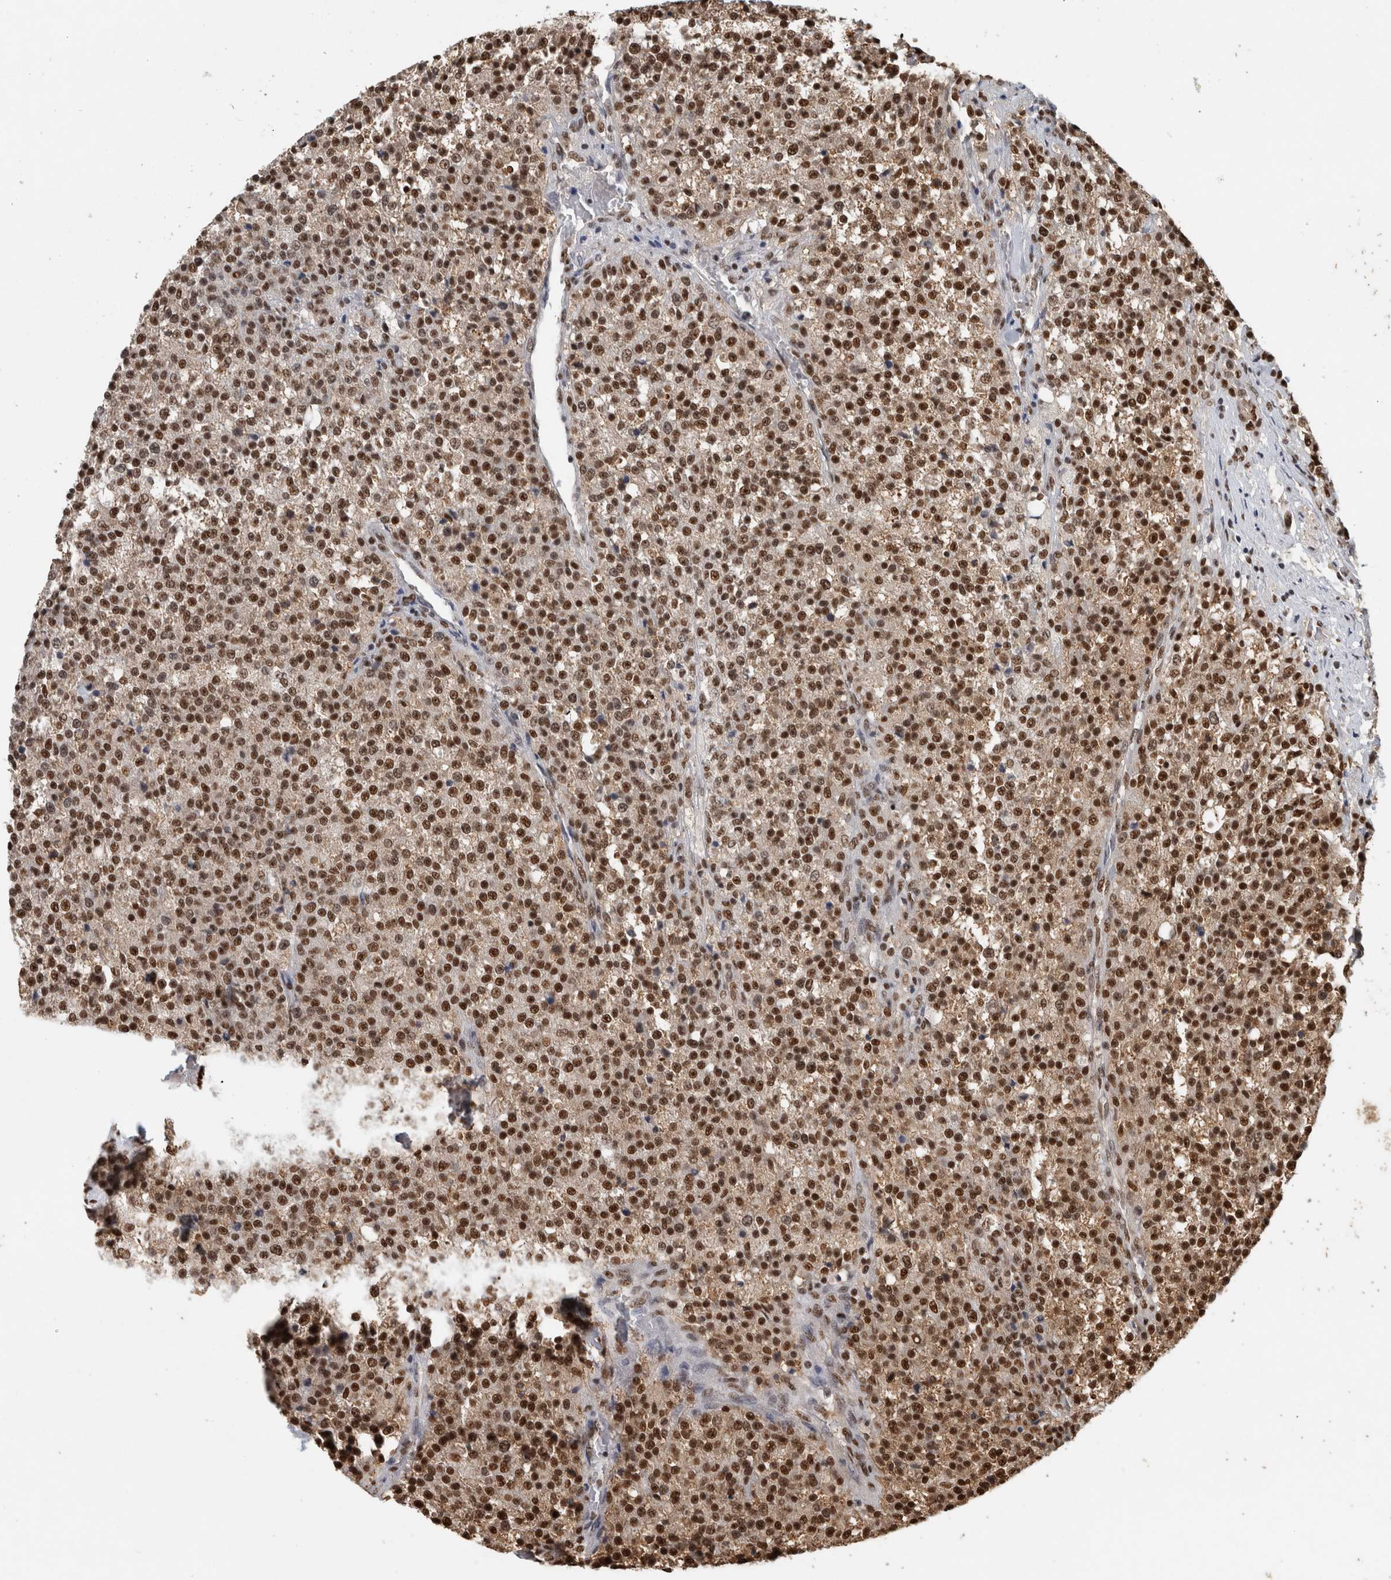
{"staining": {"intensity": "strong", "quantity": ">75%", "location": "nuclear"}, "tissue": "testis cancer", "cell_type": "Tumor cells", "image_type": "cancer", "snomed": [{"axis": "morphology", "description": "Seminoma, NOS"}, {"axis": "topography", "description": "Testis"}], "caption": "Testis seminoma stained for a protein displays strong nuclear positivity in tumor cells. The staining is performed using DAB (3,3'-diaminobenzidine) brown chromogen to label protein expression. The nuclei are counter-stained blue using hematoxylin.", "gene": "RAD50", "patient": {"sex": "male", "age": 59}}